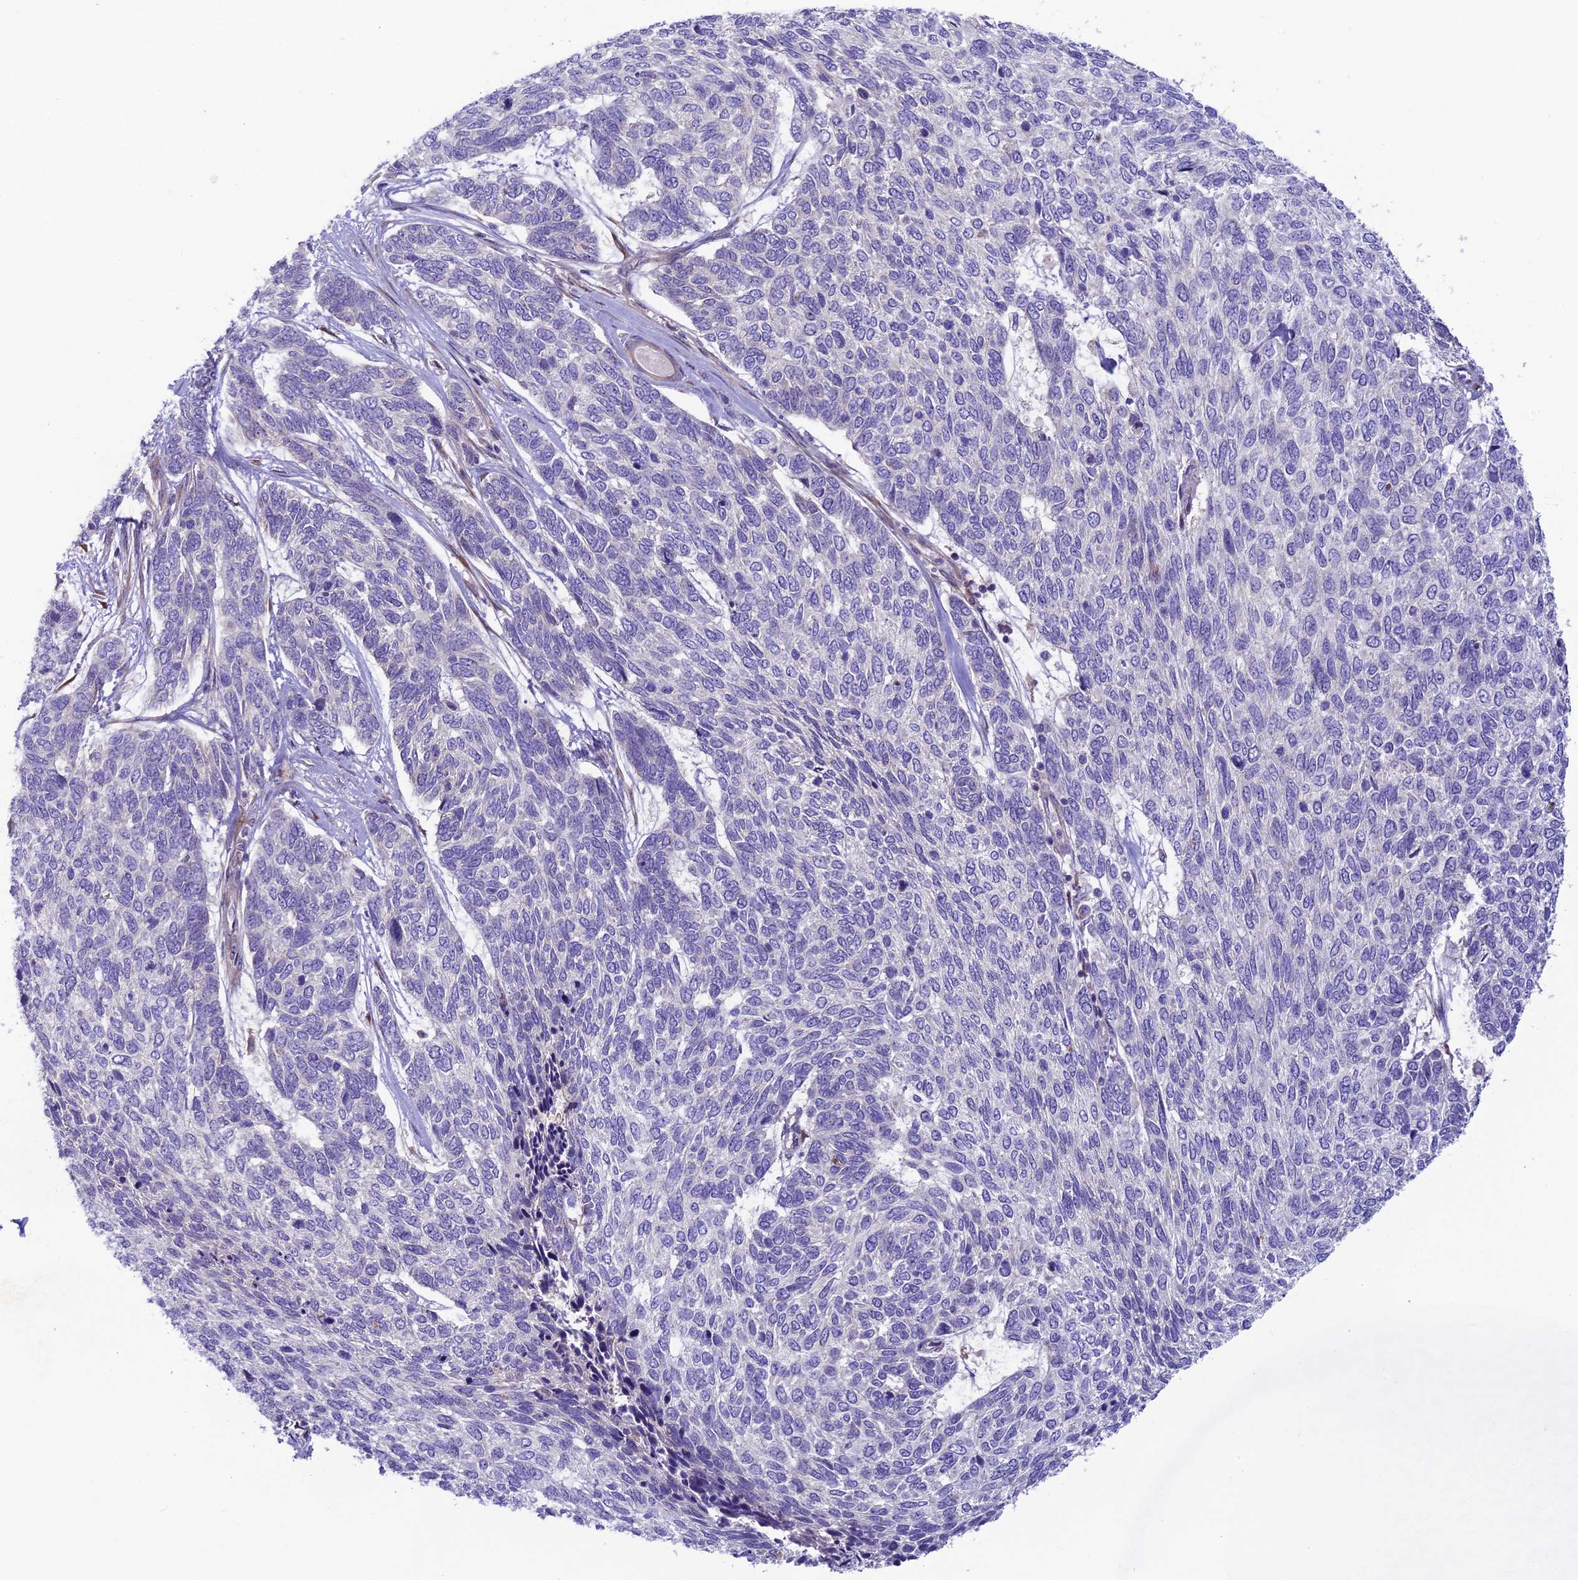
{"staining": {"intensity": "negative", "quantity": "none", "location": "none"}, "tissue": "skin cancer", "cell_type": "Tumor cells", "image_type": "cancer", "snomed": [{"axis": "morphology", "description": "Basal cell carcinoma"}, {"axis": "topography", "description": "Skin"}], "caption": "A histopathology image of human skin cancer is negative for staining in tumor cells. The staining is performed using DAB (3,3'-diaminobenzidine) brown chromogen with nuclei counter-stained in using hematoxylin.", "gene": "COG8", "patient": {"sex": "female", "age": 65}}